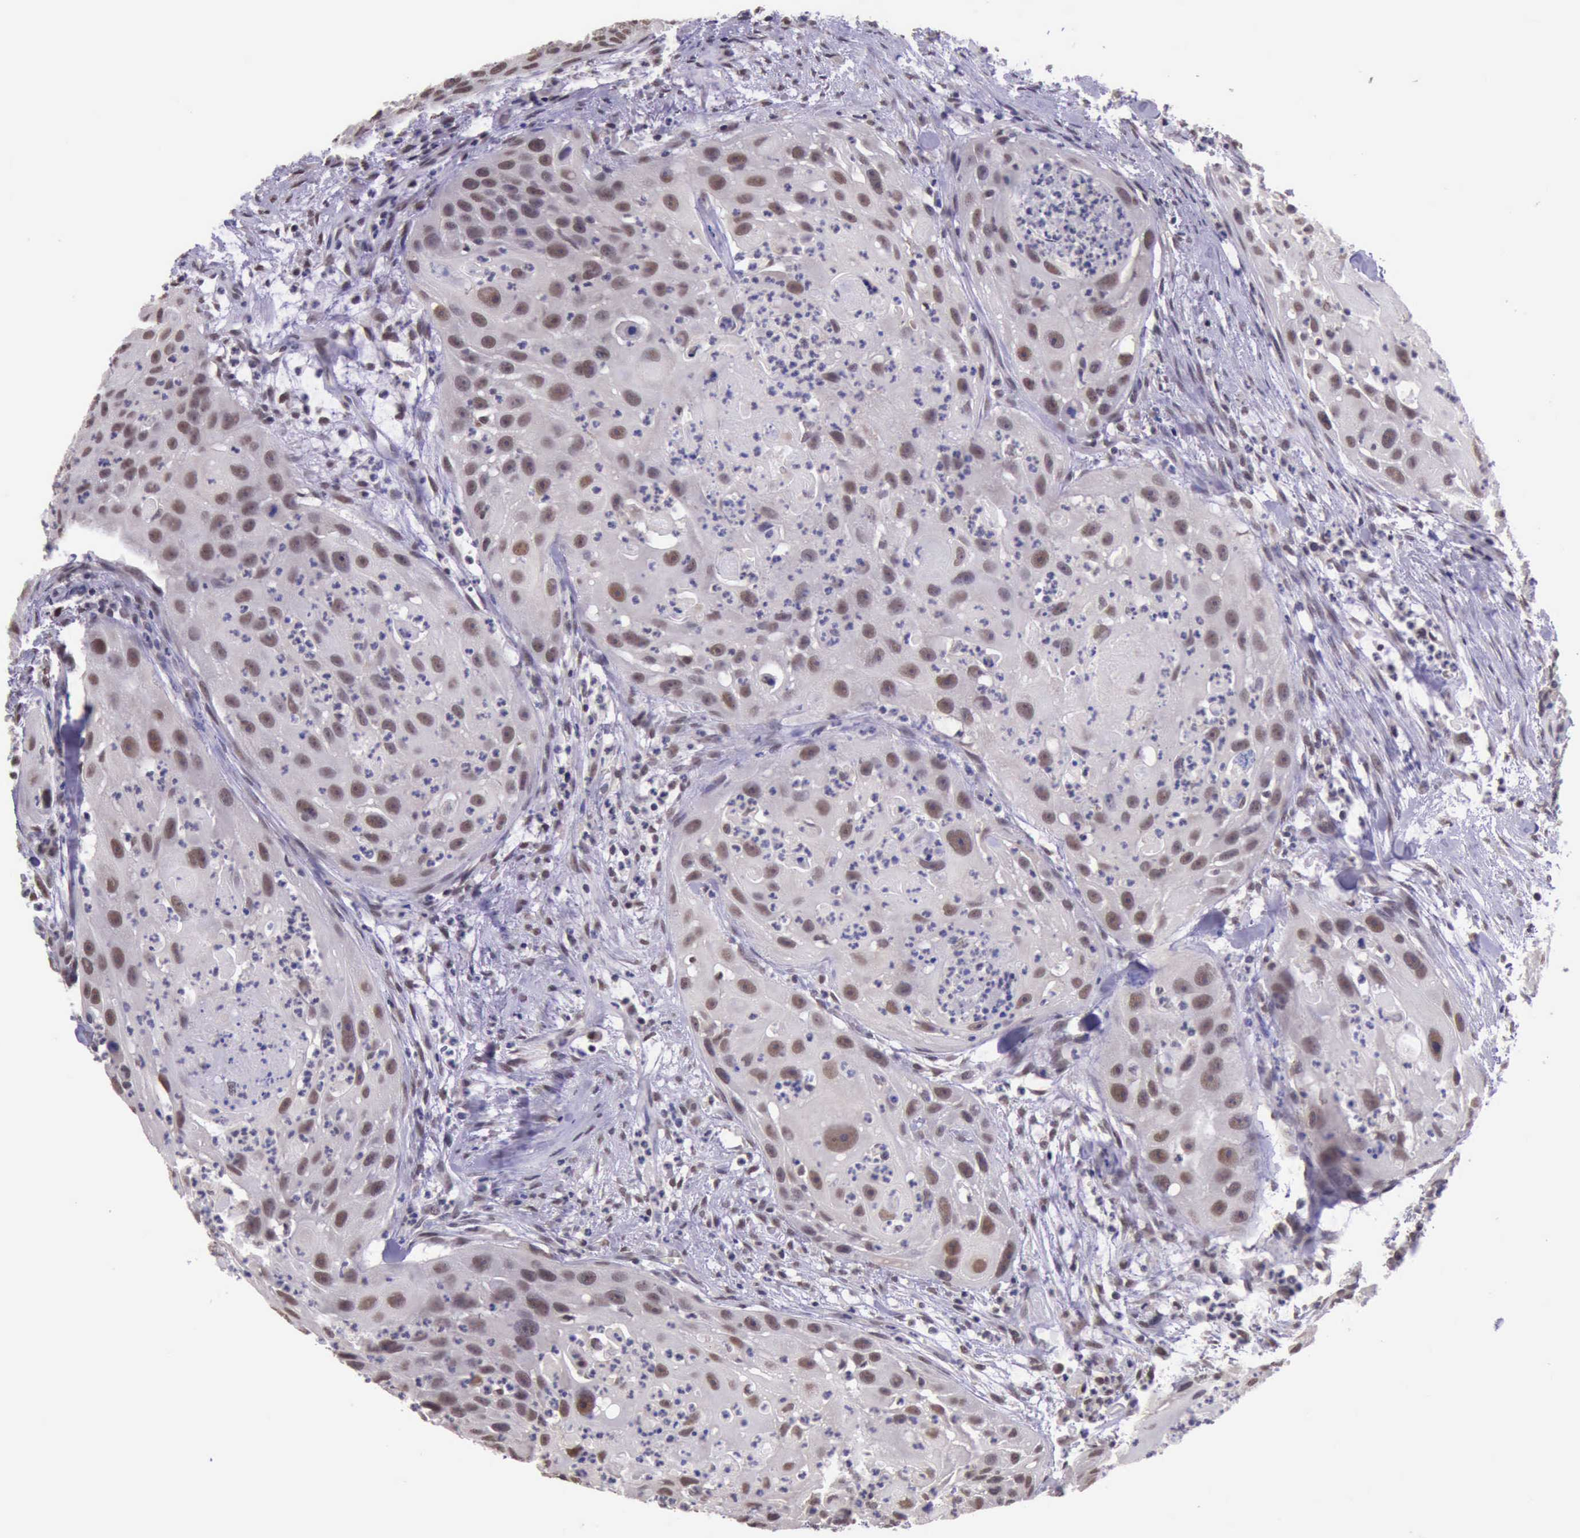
{"staining": {"intensity": "moderate", "quantity": ">75%", "location": "nuclear"}, "tissue": "head and neck cancer", "cell_type": "Tumor cells", "image_type": "cancer", "snomed": [{"axis": "morphology", "description": "Squamous cell carcinoma, NOS"}, {"axis": "topography", "description": "Head-Neck"}], "caption": "Head and neck cancer stained with DAB (3,3'-diaminobenzidine) IHC shows medium levels of moderate nuclear staining in about >75% of tumor cells. (IHC, brightfield microscopy, high magnification).", "gene": "PRPF39", "patient": {"sex": "male", "age": 64}}